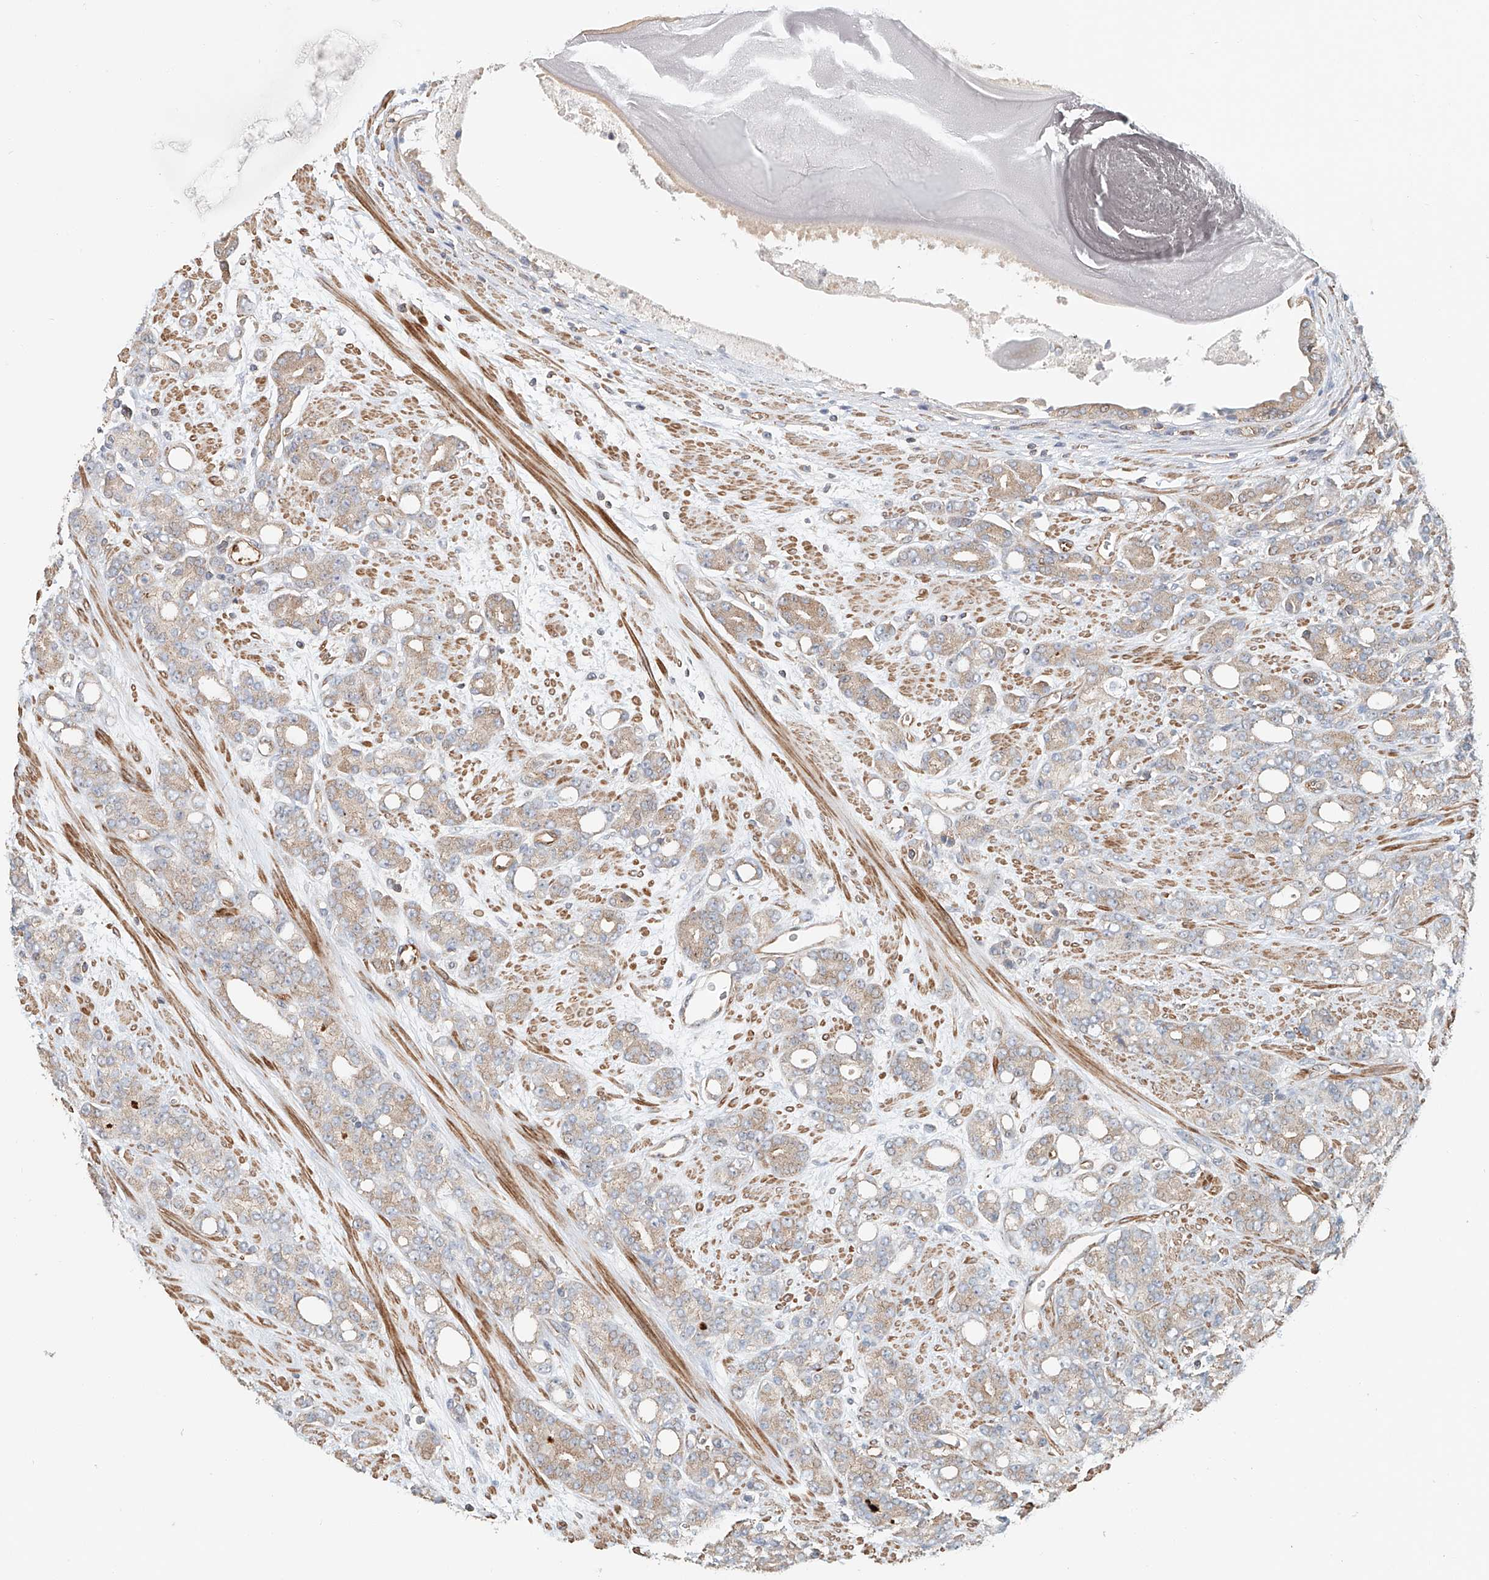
{"staining": {"intensity": "weak", "quantity": "25%-75%", "location": "cytoplasmic/membranous"}, "tissue": "prostate cancer", "cell_type": "Tumor cells", "image_type": "cancer", "snomed": [{"axis": "morphology", "description": "Adenocarcinoma, High grade"}, {"axis": "topography", "description": "Prostate"}], "caption": "Immunohistochemical staining of prostate high-grade adenocarcinoma exhibits low levels of weak cytoplasmic/membranous protein staining in approximately 25%-75% of tumor cells. Nuclei are stained in blue.", "gene": "FRYL", "patient": {"sex": "male", "age": 62}}